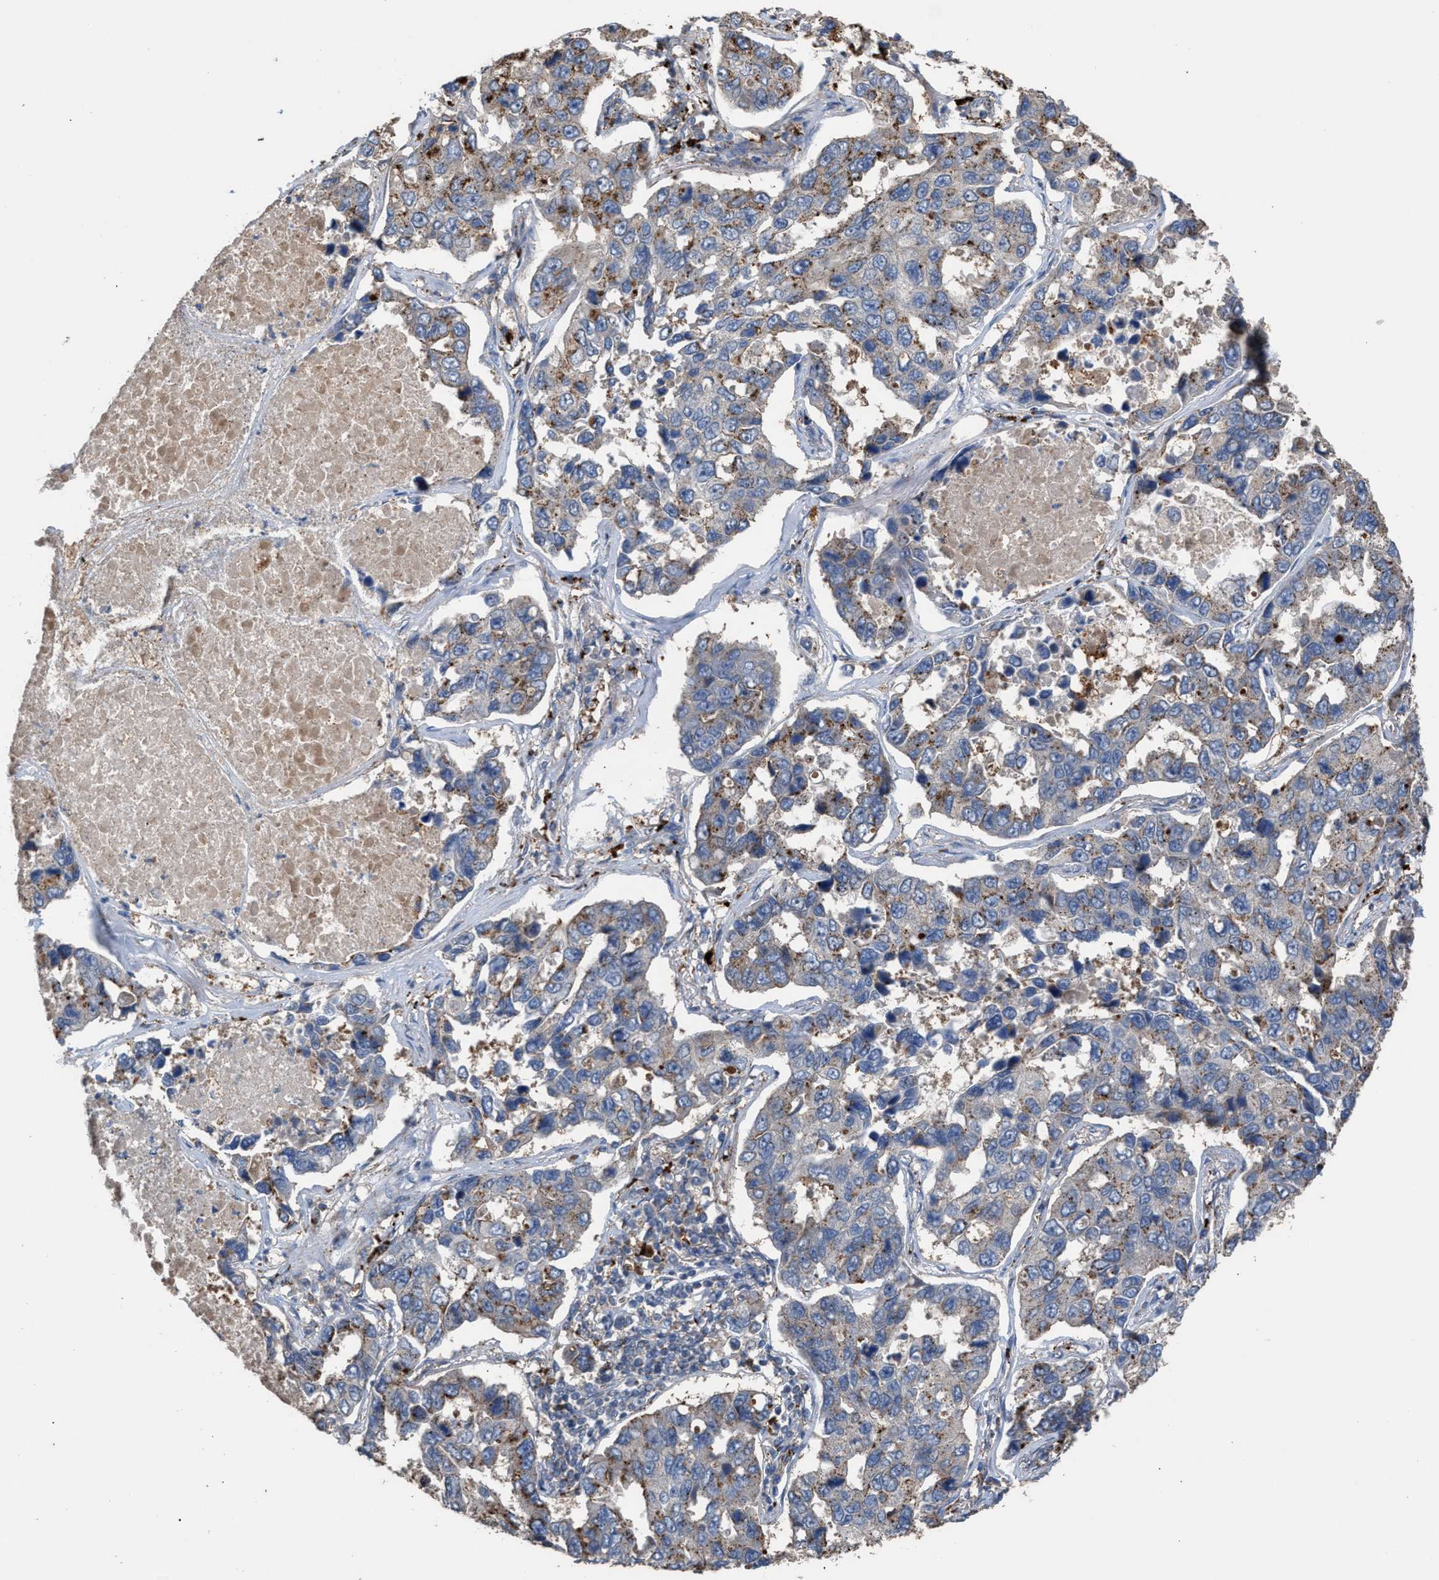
{"staining": {"intensity": "weak", "quantity": "25%-75%", "location": "cytoplasmic/membranous"}, "tissue": "lung cancer", "cell_type": "Tumor cells", "image_type": "cancer", "snomed": [{"axis": "morphology", "description": "Adenocarcinoma, NOS"}, {"axis": "topography", "description": "Lung"}], "caption": "This histopathology image exhibits immunohistochemistry (IHC) staining of lung adenocarcinoma, with low weak cytoplasmic/membranous staining in about 25%-75% of tumor cells.", "gene": "ELMO3", "patient": {"sex": "male", "age": 64}}